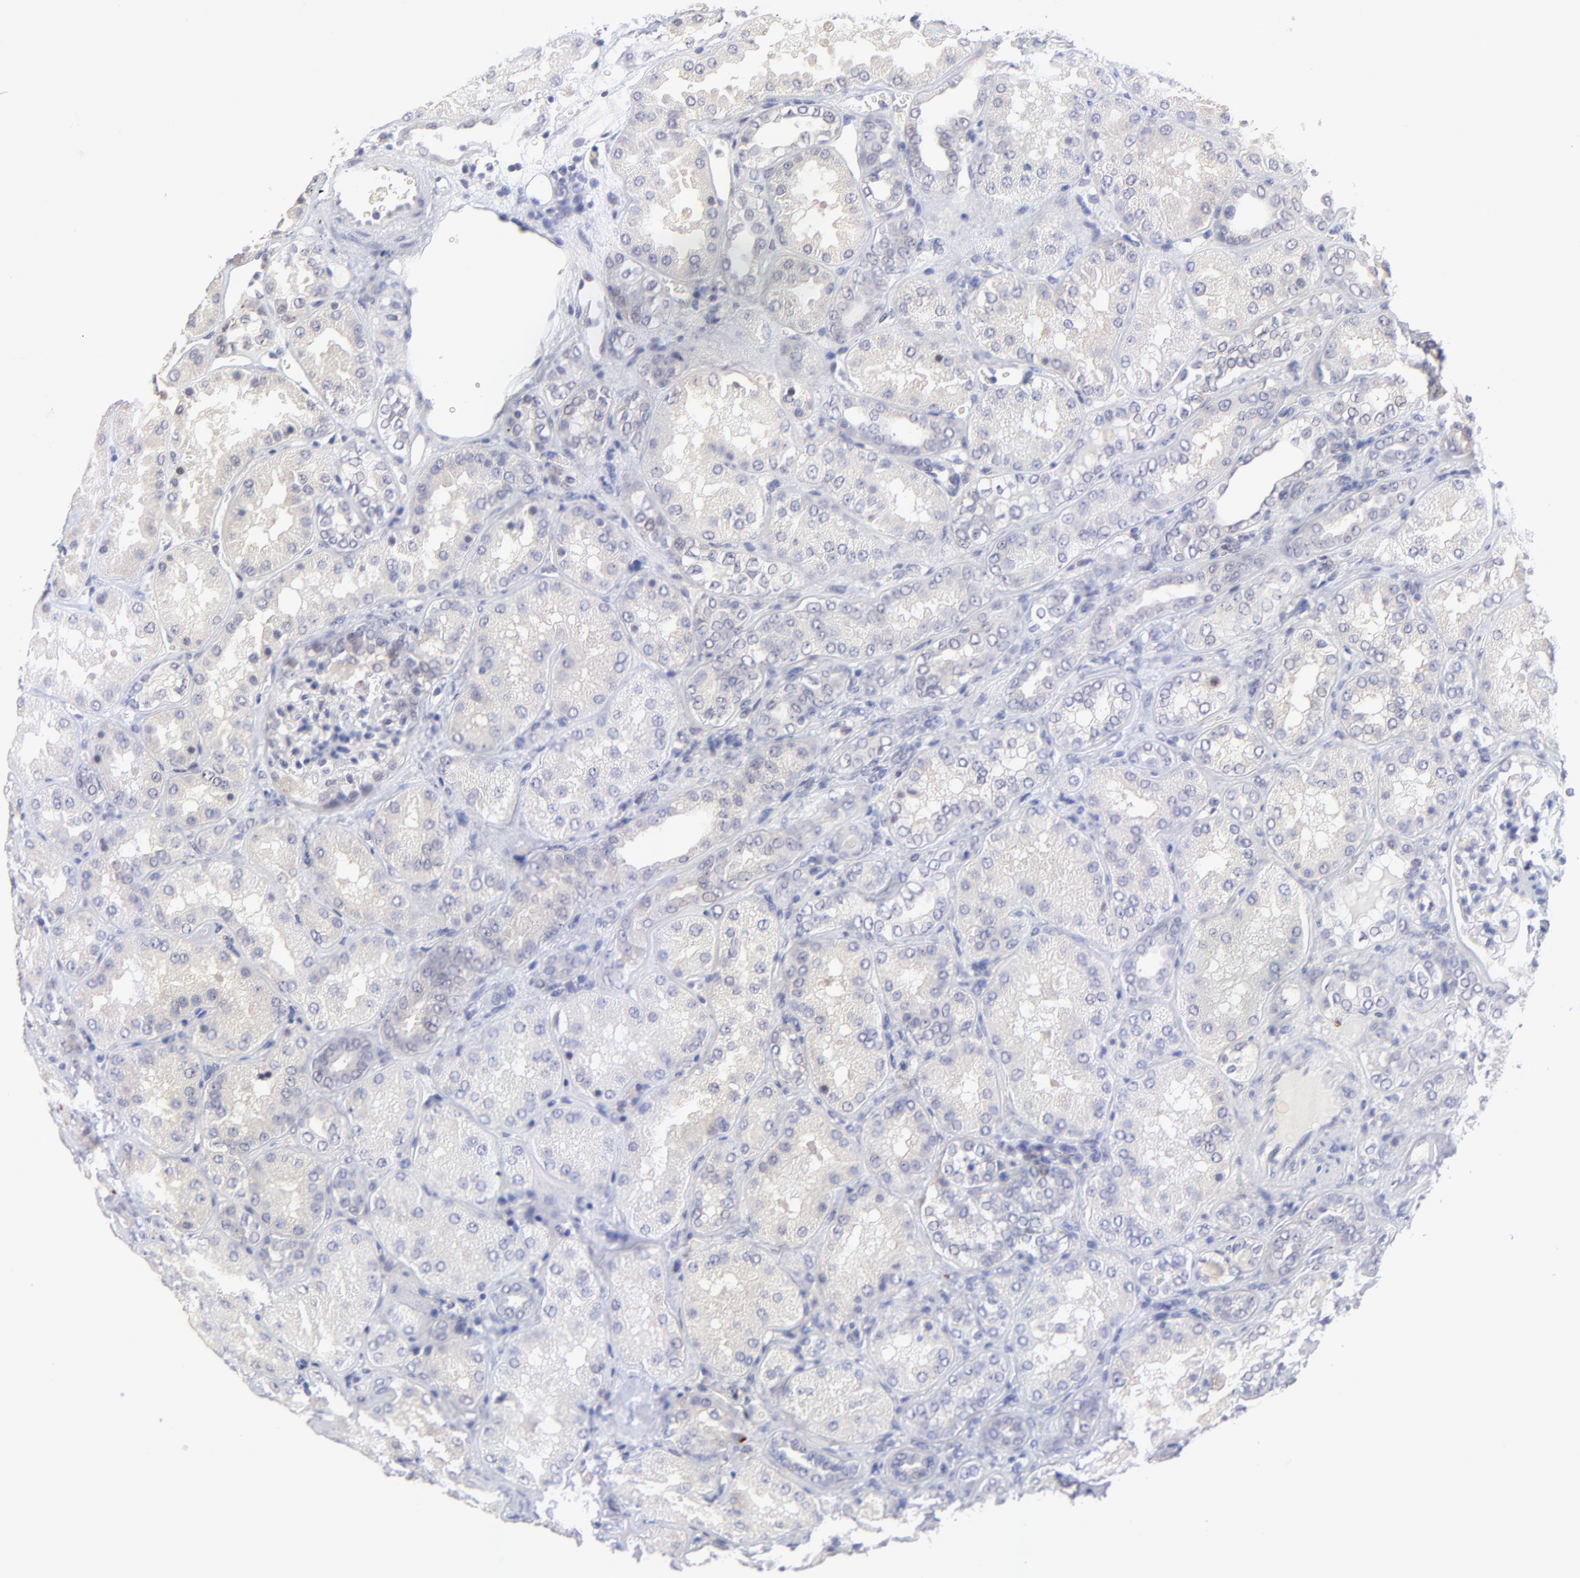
{"staining": {"intensity": "negative", "quantity": "none", "location": "none"}, "tissue": "kidney", "cell_type": "Cells in glomeruli", "image_type": "normal", "snomed": [{"axis": "morphology", "description": "Normal tissue, NOS"}, {"axis": "topography", "description": "Kidney"}], "caption": "Histopathology image shows no protein staining in cells in glomeruli of normal kidney. (Stains: DAB (3,3'-diaminobenzidine) immunohistochemistry with hematoxylin counter stain, Microscopy: brightfield microscopy at high magnification).", "gene": "ZNF747", "patient": {"sex": "female", "age": 56}}